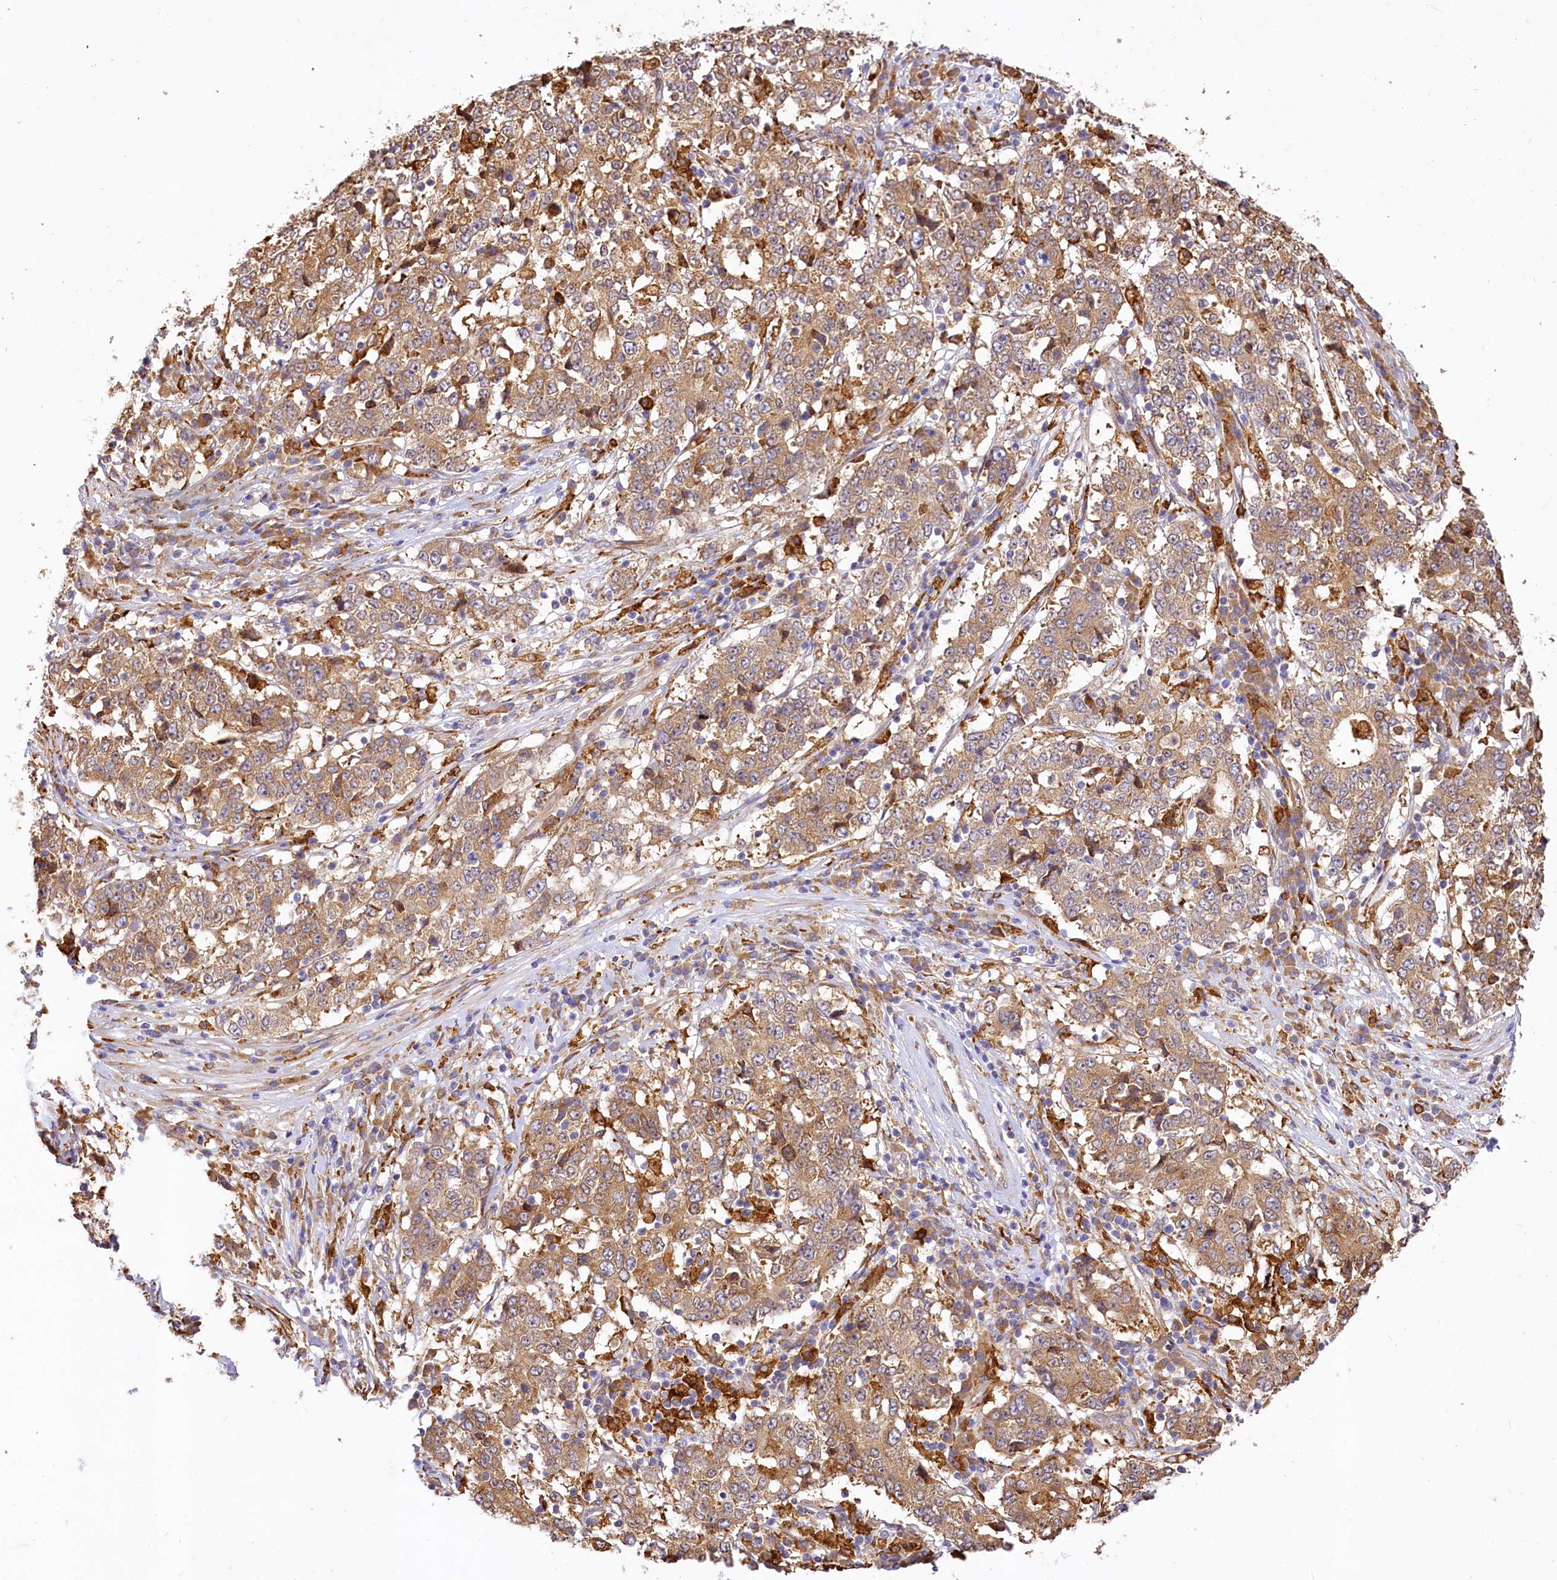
{"staining": {"intensity": "moderate", "quantity": ">75%", "location": "cytoplasmic/membranous"}, "tissue": "stomach cancer", "cell_type": "Tumor cells", "image_type": "cancer", "snomed": [{"axis": "morphology", "description": "Adenocarcinoma, NOS"}, {"axis": "topography", "description": "Stomach"}], "caption": "An immunohistochemistry (IHC) photomicrograph of neoplastic tissue is shown. Protein staining in brown highlights moderate cytoplasmic/membranous positivity in stomach adenocarcinoma within tumor cells. (brown staining indicates protein expression, while blue staining denotes nuclei).", "gene": "PPIP5K2", "patient": {"sex": "male", "age": 59}}